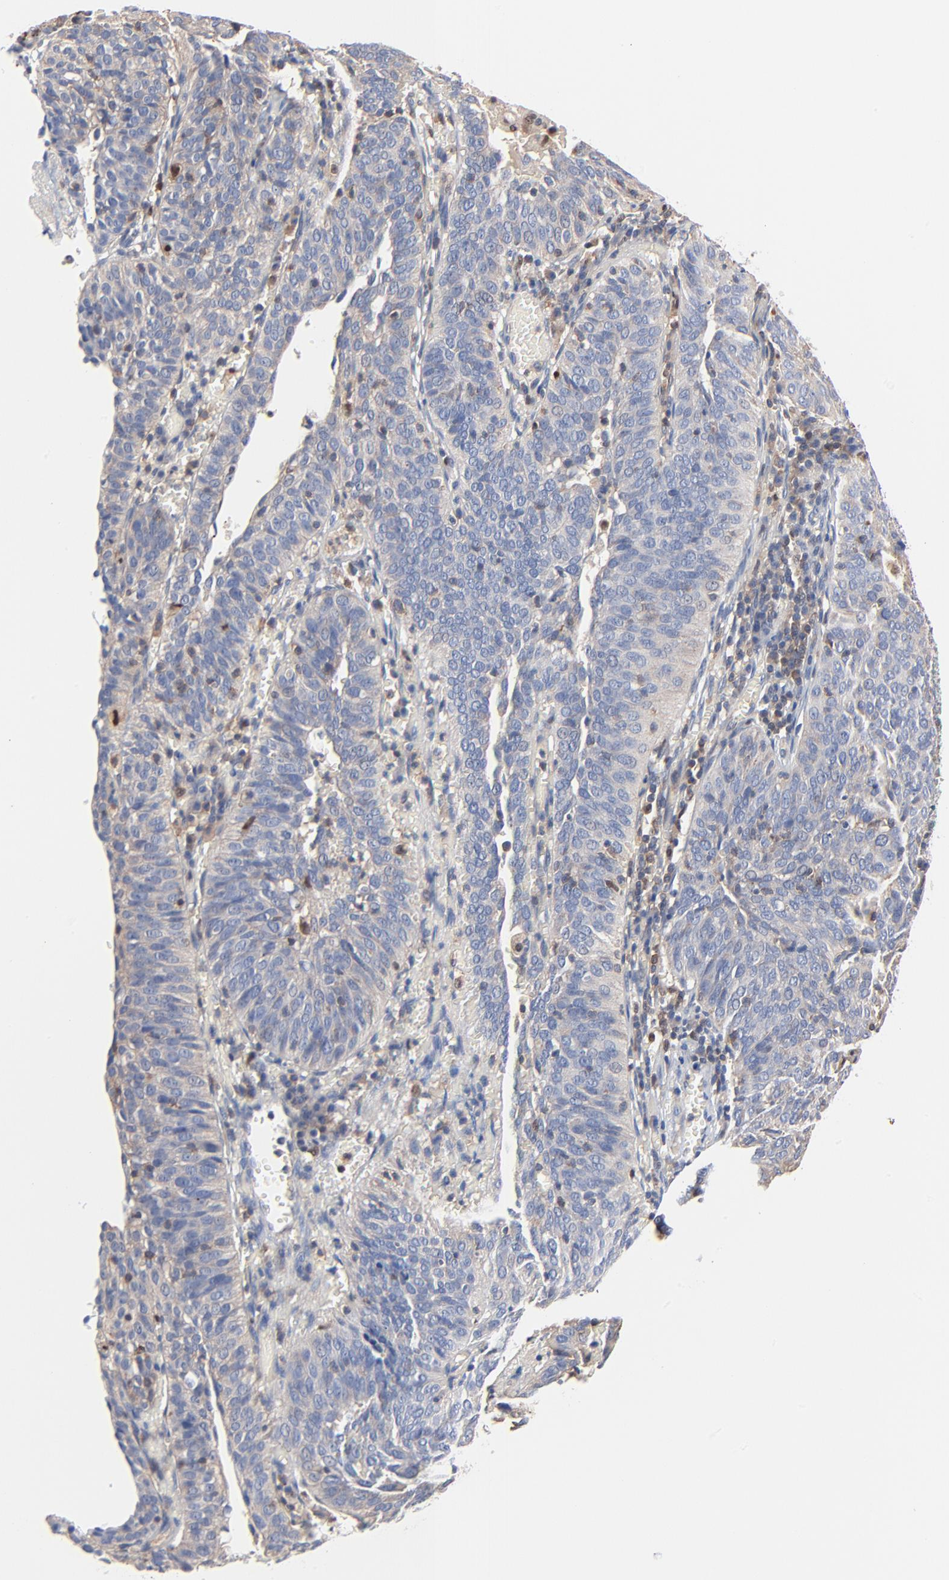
{"staining": {"intensity": "negative", "quantity": "none", "location": "none"}, "tissue": "cervical cancer", "cell_type": "Tumor cells", "image_type": "cancer", "snomed": [{"axis": "morphology", "description": "Squamous cell carcinoma, NOS"}, {"axis": "topography", "description": "Cervix"}], "caption": "Photomicrograph shows no significant protein staining in tumor cells of cervical cancer (squamous cell carcinoma).", "gene": "ARHGEF6", "patient": {"sex": "female", "age": 39}}